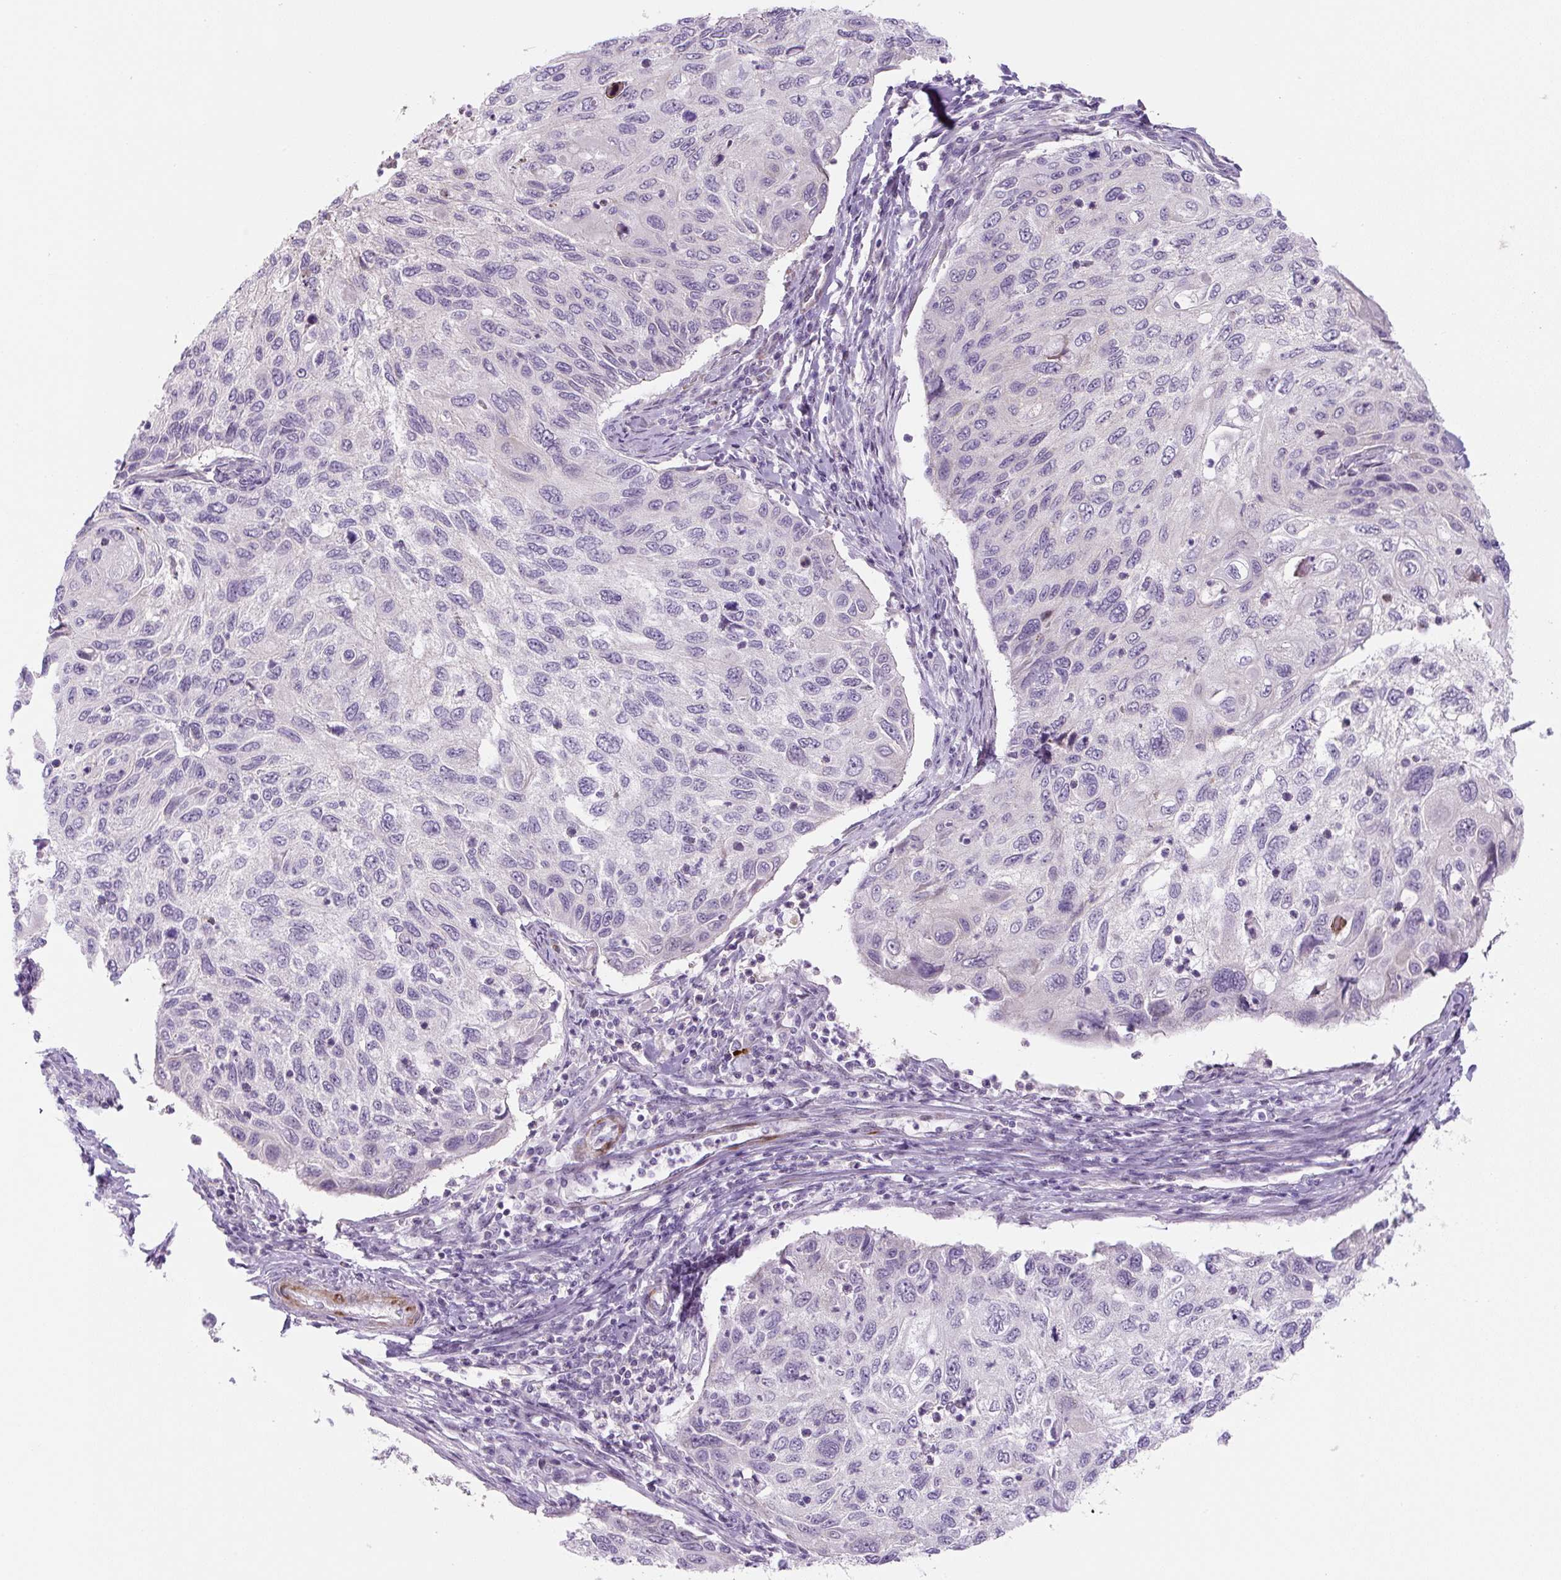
{"staining": {"intensity": "negative", "quantity": "none", "location": "none"}, "tissue": "cervical cancer", "cell_type": "Tumor cells", "image_type": "cancer", "snomed": [{"axis": "morphology", "description": "Squamous cell carcinoma, NOS"}, {"axis": "topography", "description": "Cervix"}], "caption": "A micrograph of human cervical squamous cell carcinoma is negative for staining in tumor cells. (Stains: DAB (3,3'-diaminobenzidine) immunohistochemistry (IHC) with hematoxylin counter stain, Microscopy: brightfield microscopy at high magnification).", "gene": "PRM1", "patient": {"sex": "female", "age": 70}}